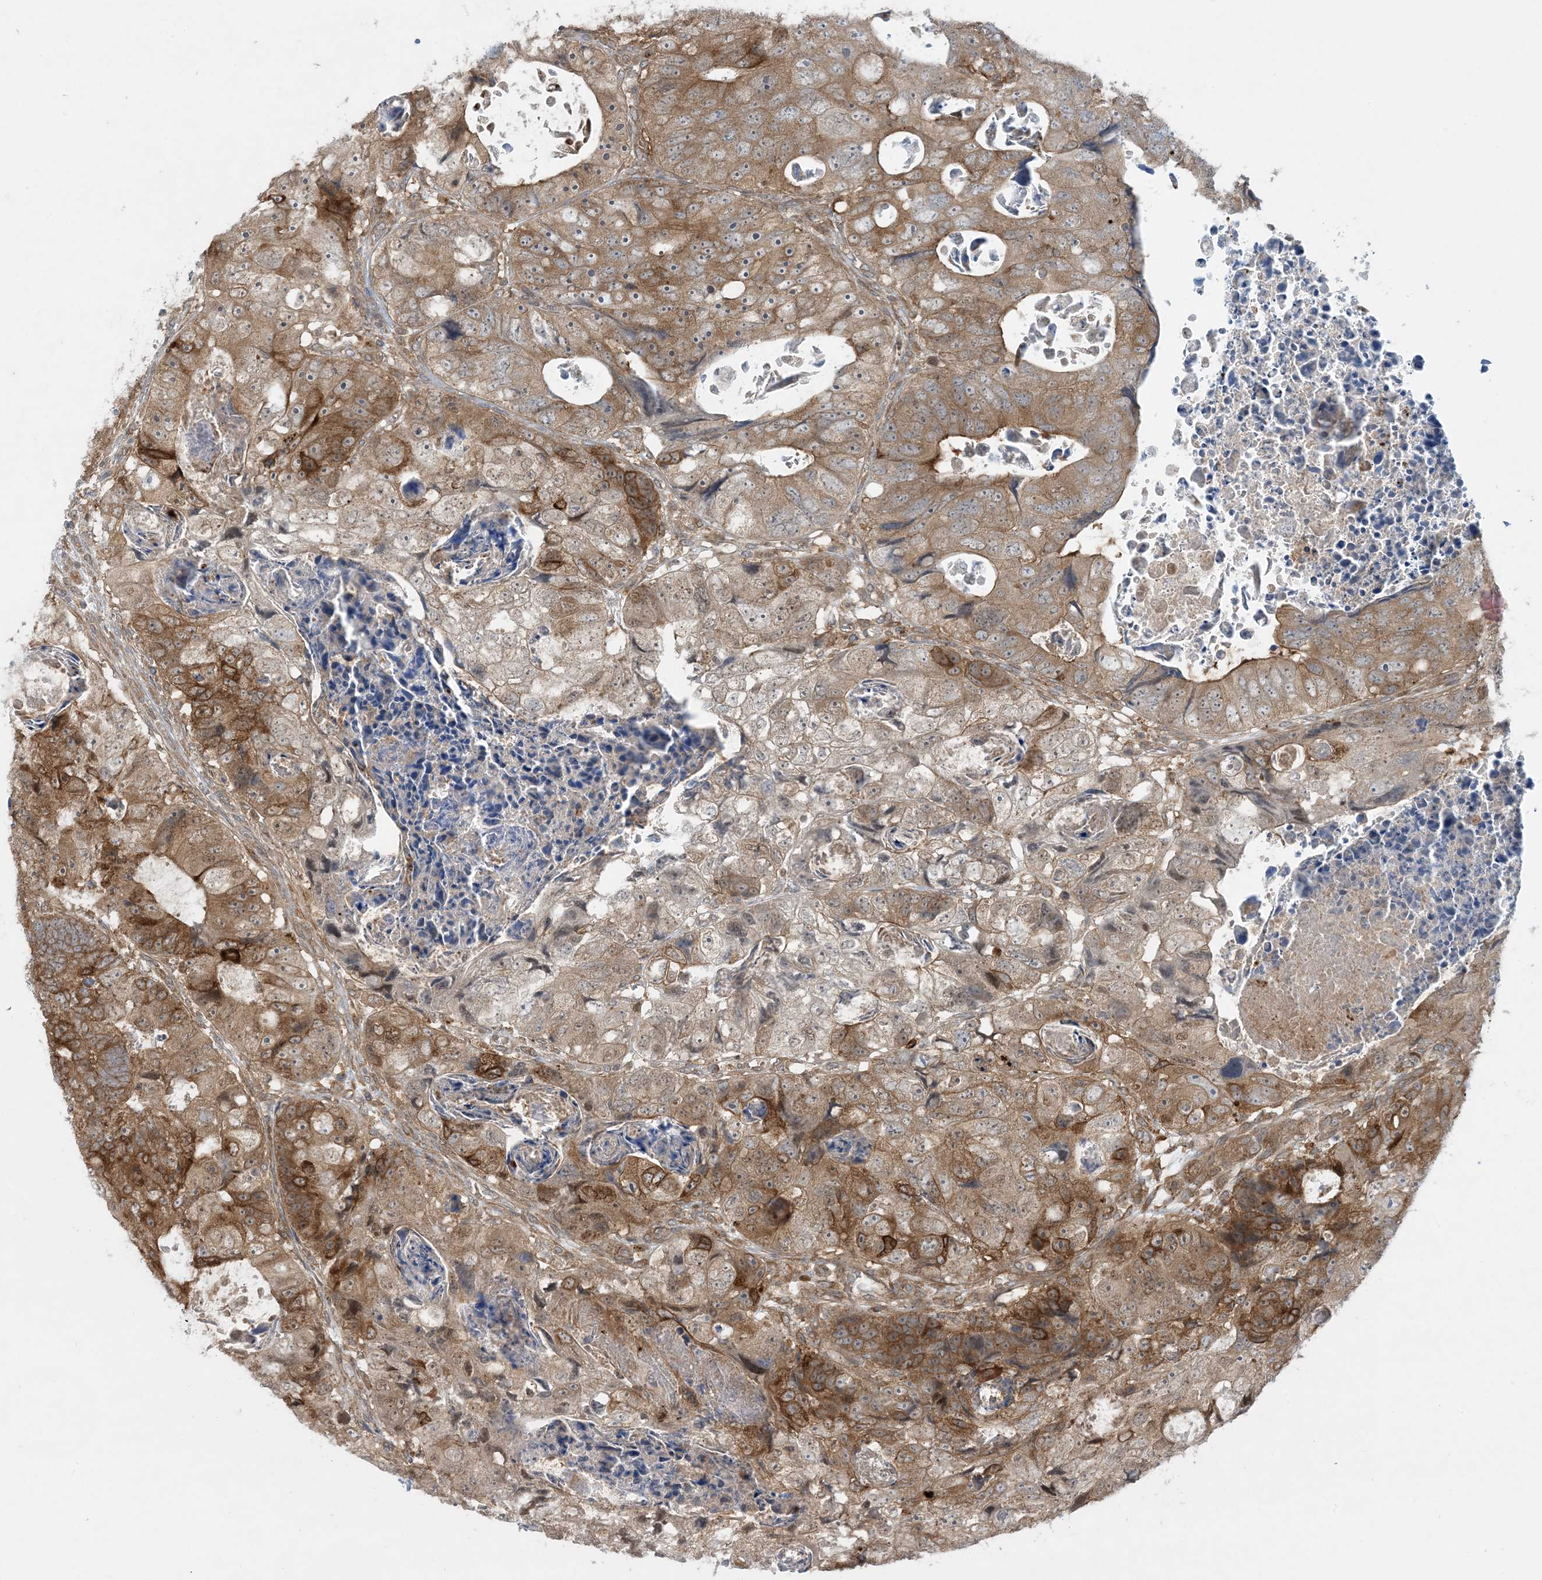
{"staining": {"intensity": "moderate", "quantity": ">75%", "location": "cytoplasmic/membranous"}, "tissue": "colorectal cancer", "cell_type": "Tumor cells", "image_type": "cancer", "snomed": [{"axis": "morphology", "description": "Adenocarcinoma, NOS"}, {"axis": "topography", "description": "Rectum"}], "caption": "This image displays IHC staining of human colorectal cancer, with medium moderate cytoplasmic/membranous positivity in about >75% of tumor cells.", "gene": "STAM2", "patient": {"sex": "male", "age": 59}}